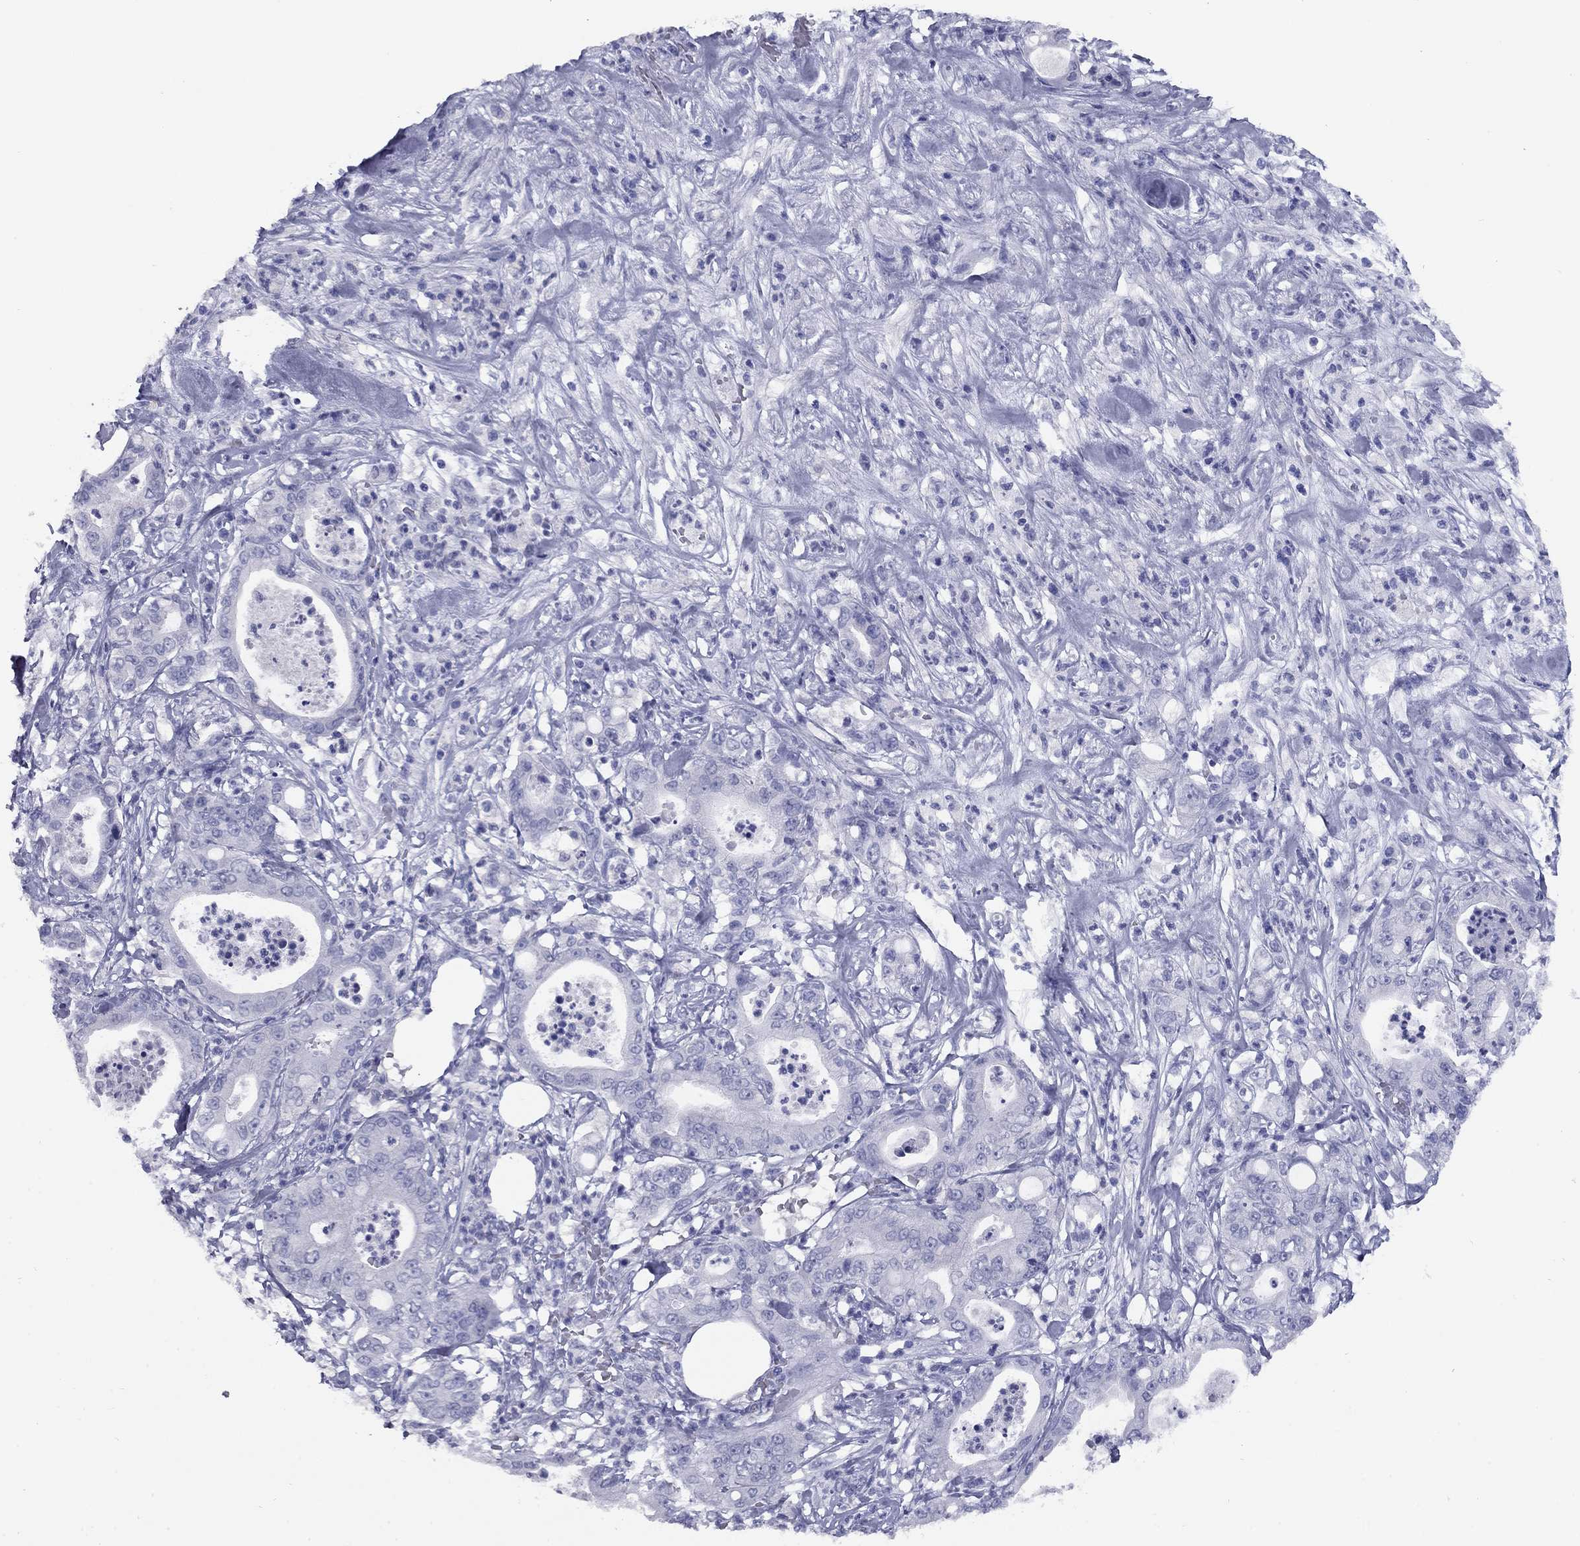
{"staining": {"intensity": "negative", "quantity": "none", "location": "none"}, "tissue": "pancreatic cancer", "cell_type": "Tumor cells", "image_type": "cancer", "snomed": [{"axis": "morphology", "description": "Adenocarcinoma, NOS"}, {"axis": "topography", "description": "Pancreas"}], "caption": "IHC micrograph of adenocarcinoma (pancreatic) stained for a protein (brown), which exhibits no staining in tumor cells.", "gene": "NPPA", "patient": {"sex": "male", "age": 71}}